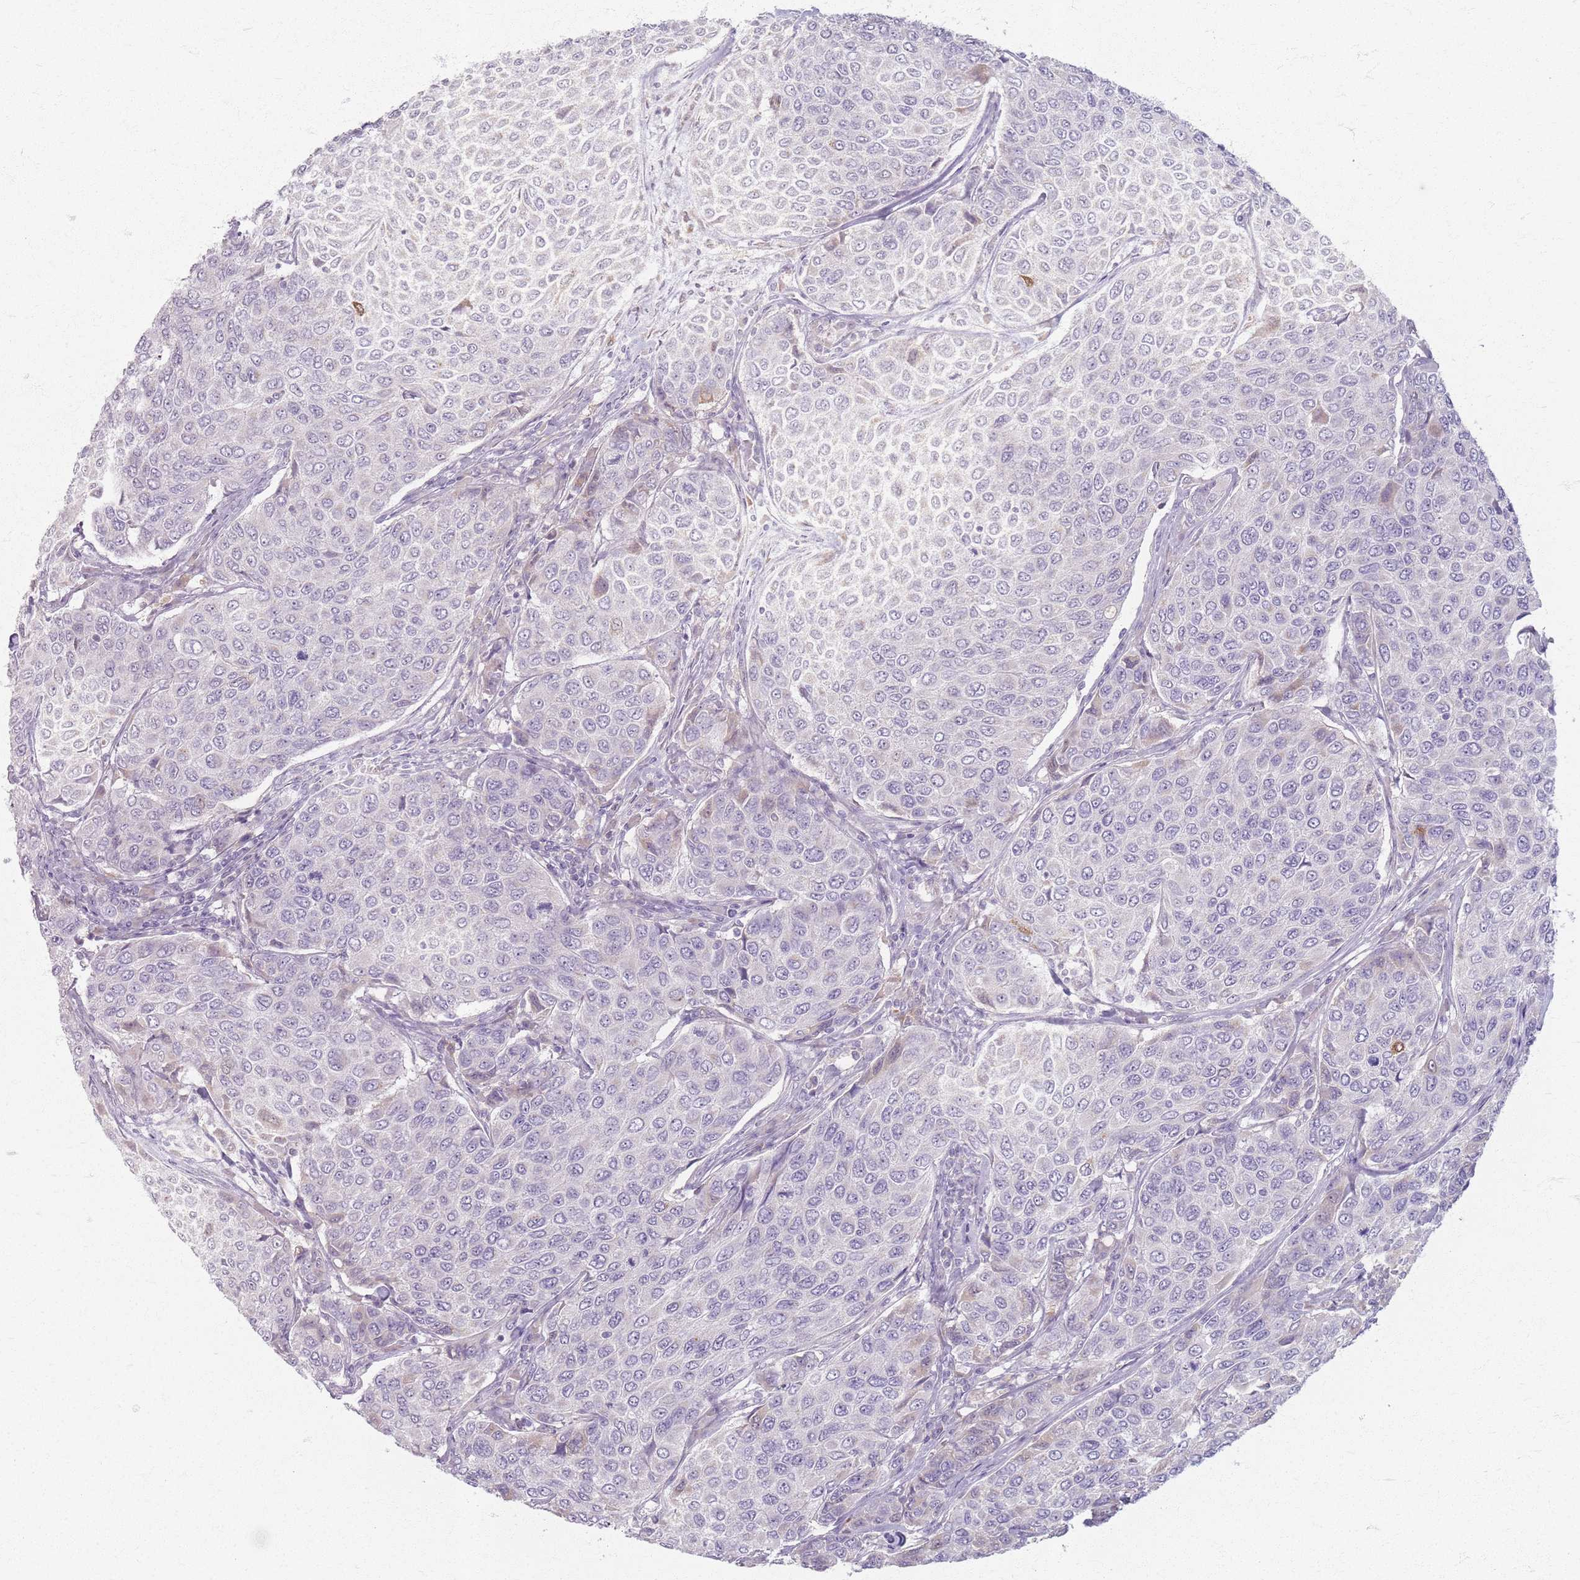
{"staining": {"intensity": "negative", "quantity": "none", "location": "none"}, "tissue": "breast cancer", "cell_type": "Tumor cells", "image_type": "cancer", "snomed": [{"axis": "morphology", "description": "Duct carcinoma"}, {"axis": "topography", "description": "Breast"}], "caption": "Photomicrograph shows no significant protein expression in tumor cells of breast cancer (intraductal carcinoma).", "gene": "CRIPT", "patient": {"sex": "female", "age": 55}}